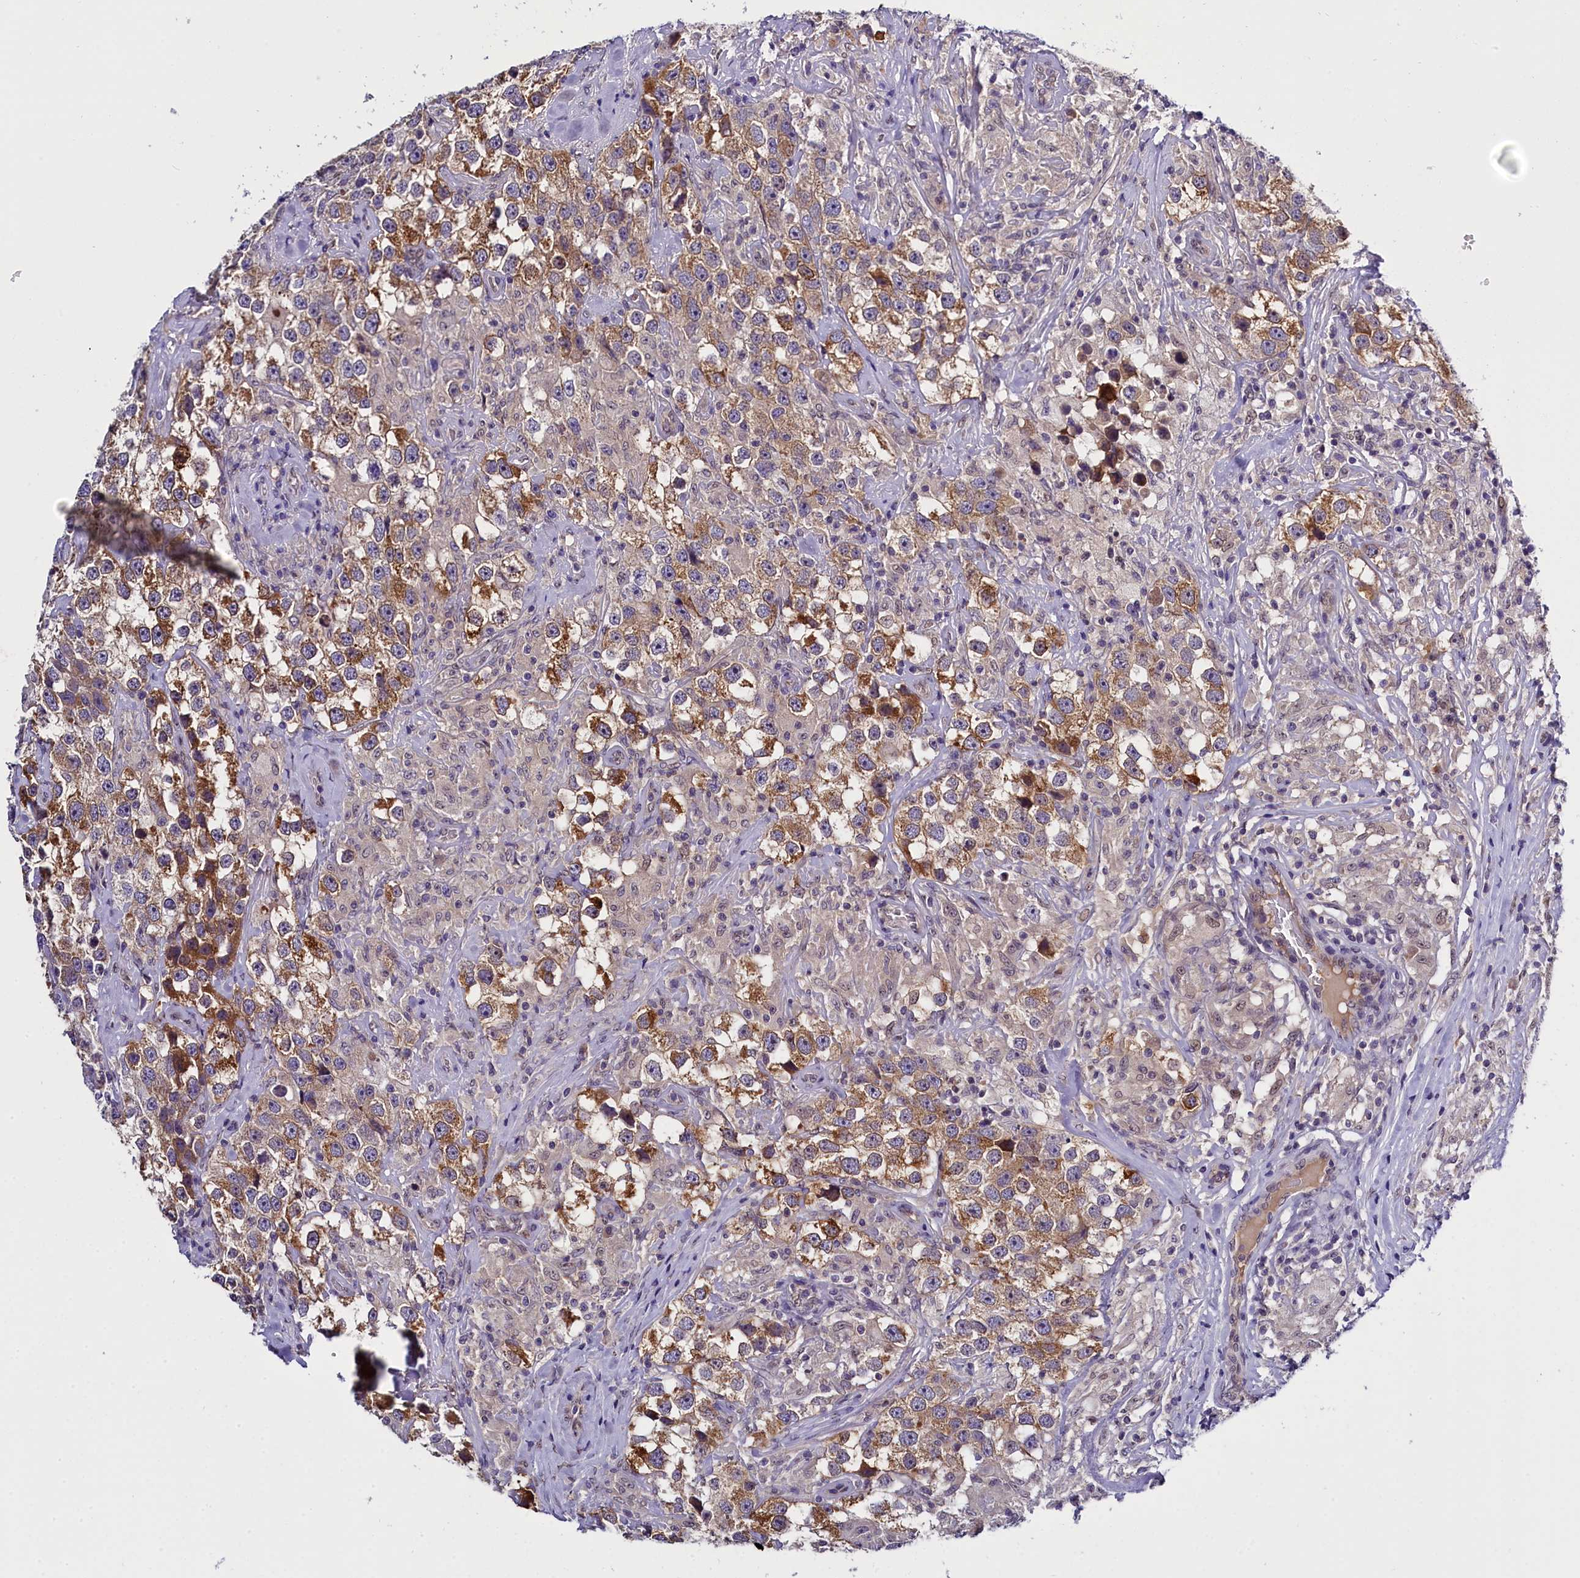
{"staining": {"intensity": "moderate", "quantity": ">75%", "location": "cytoplasmic/membranous"}, "tissue": "testis cancer", "cell_type": "Tumor cells", "image_type": "cancer", "snomed": [{"axis": "morphology", "description": "Seminoma, NOS"}, {"axis": "topography", "description": "Testis"}], "caption": "Immunohistochemistry (DAB (3,3'-diaminobenzidine)) staining of testis cancer (seminoma) shows moderate cytoplasmic/membranous protein positivity in about >75% of tumor cells. The staining was performed using DAB (3,3'-diaminobenzidine), with brown indicating positive protein expression. Nuclei are stained blue with hematoxylin.", "gene": "ENKD1", "patient": {"sex": "male", "age": 46}}